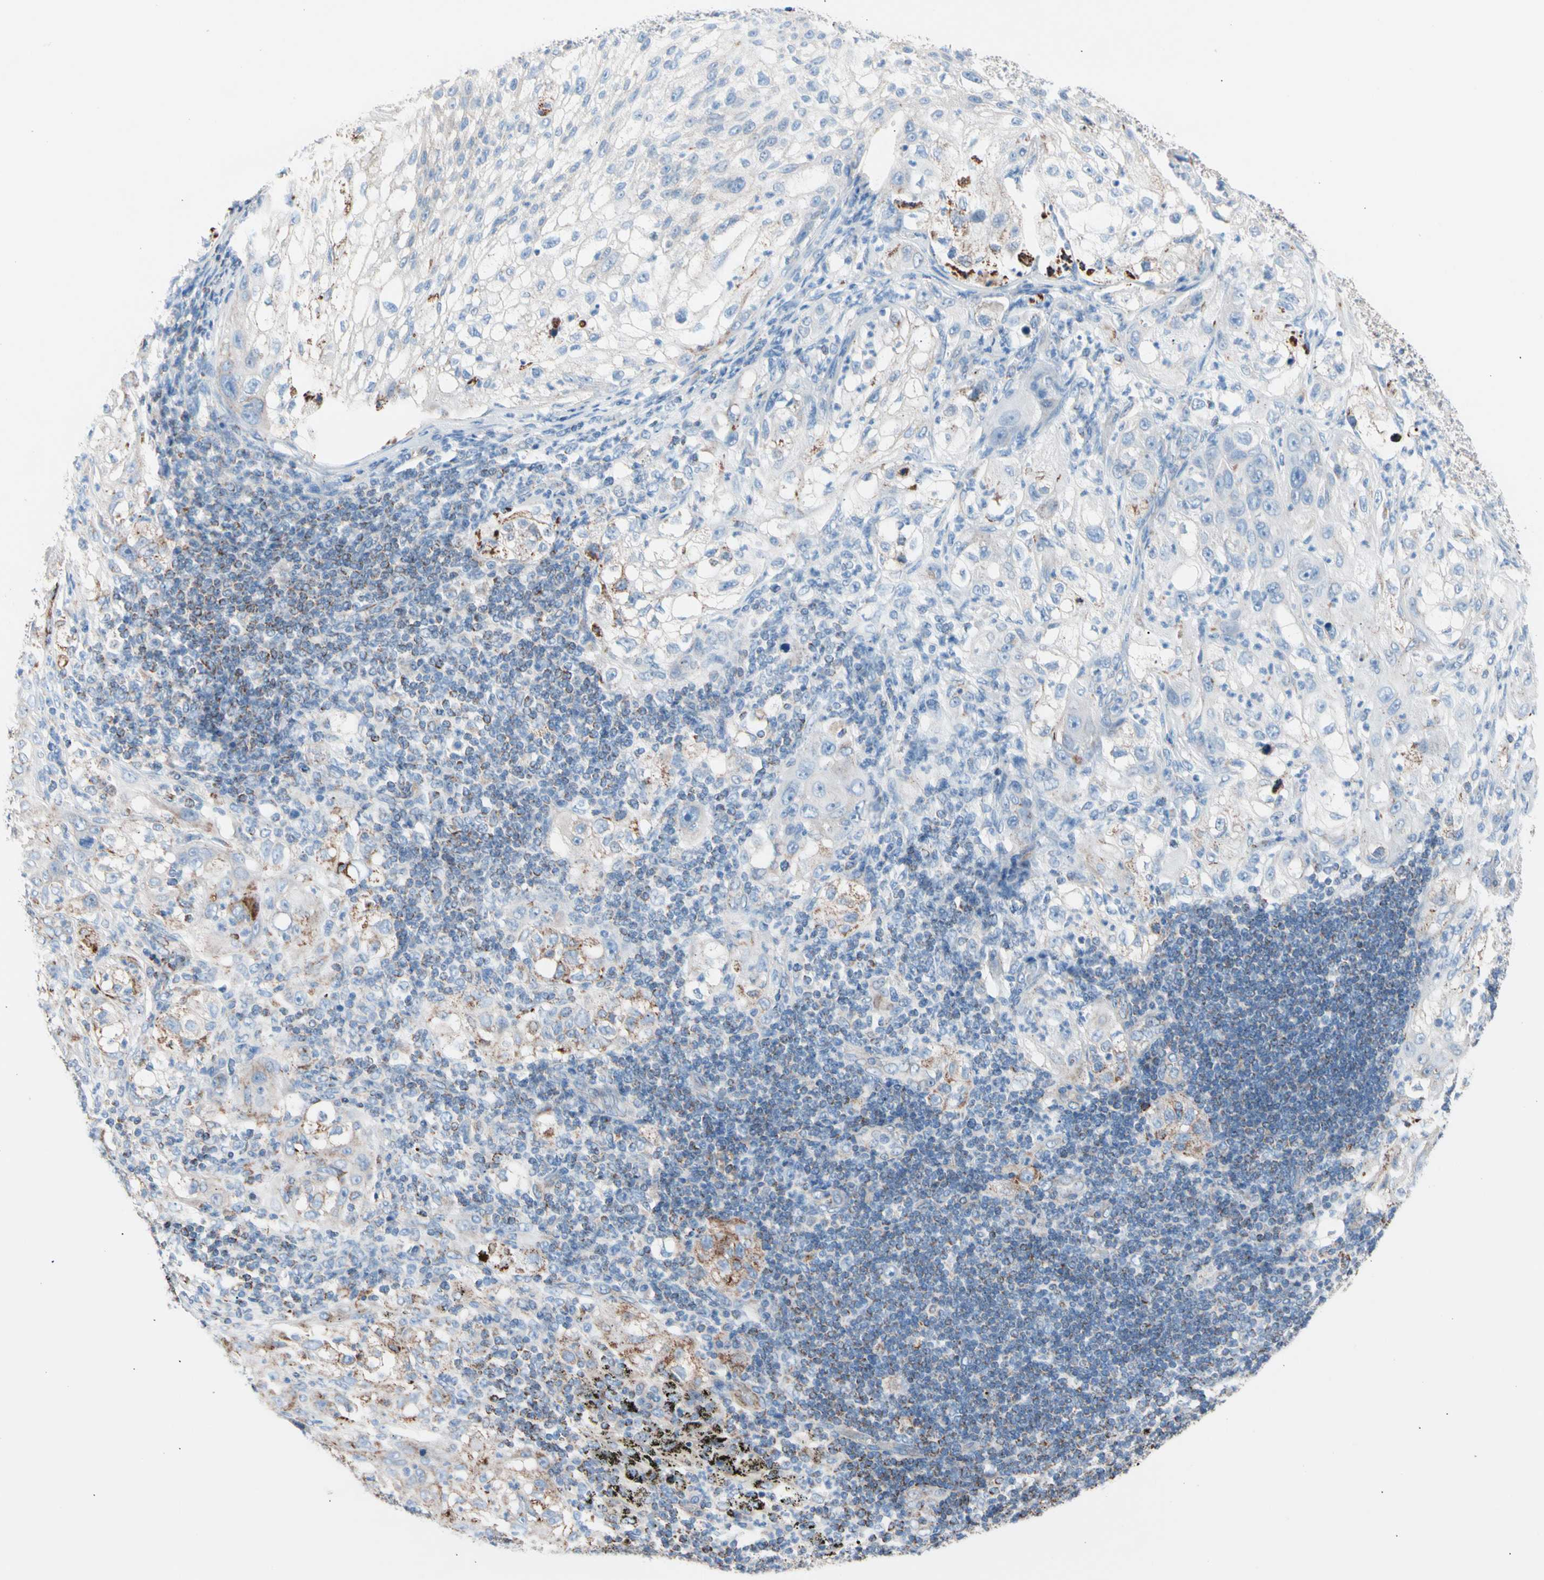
{"staining": {"intensity": "moderate", "quantity": "<25%", "location": "cytoplasmic/membranous"}, "tissue": "lung cancer", "cell_type": "Tumor cells", "image_type": "cancer", "snomed": [{"axis": "morphology", "description": "Inflammation, NOS"}, {"axis": "morphology", "description": "Squamous cell carcinoma, NOS"}, {"axis": "topography", "description": "Lymph node"}, {"axis": "topography", "description": "Soft tissue"}, {"axis": "topography", "description": "Lung"}], "caption": "Brown immunohistochemical staining in lung cancer displays moderate cytoplasmic/membranous expression in about <25% of tumor cells.", "gene": "HK1", "patient": {"sex": "male", "age": 66}}